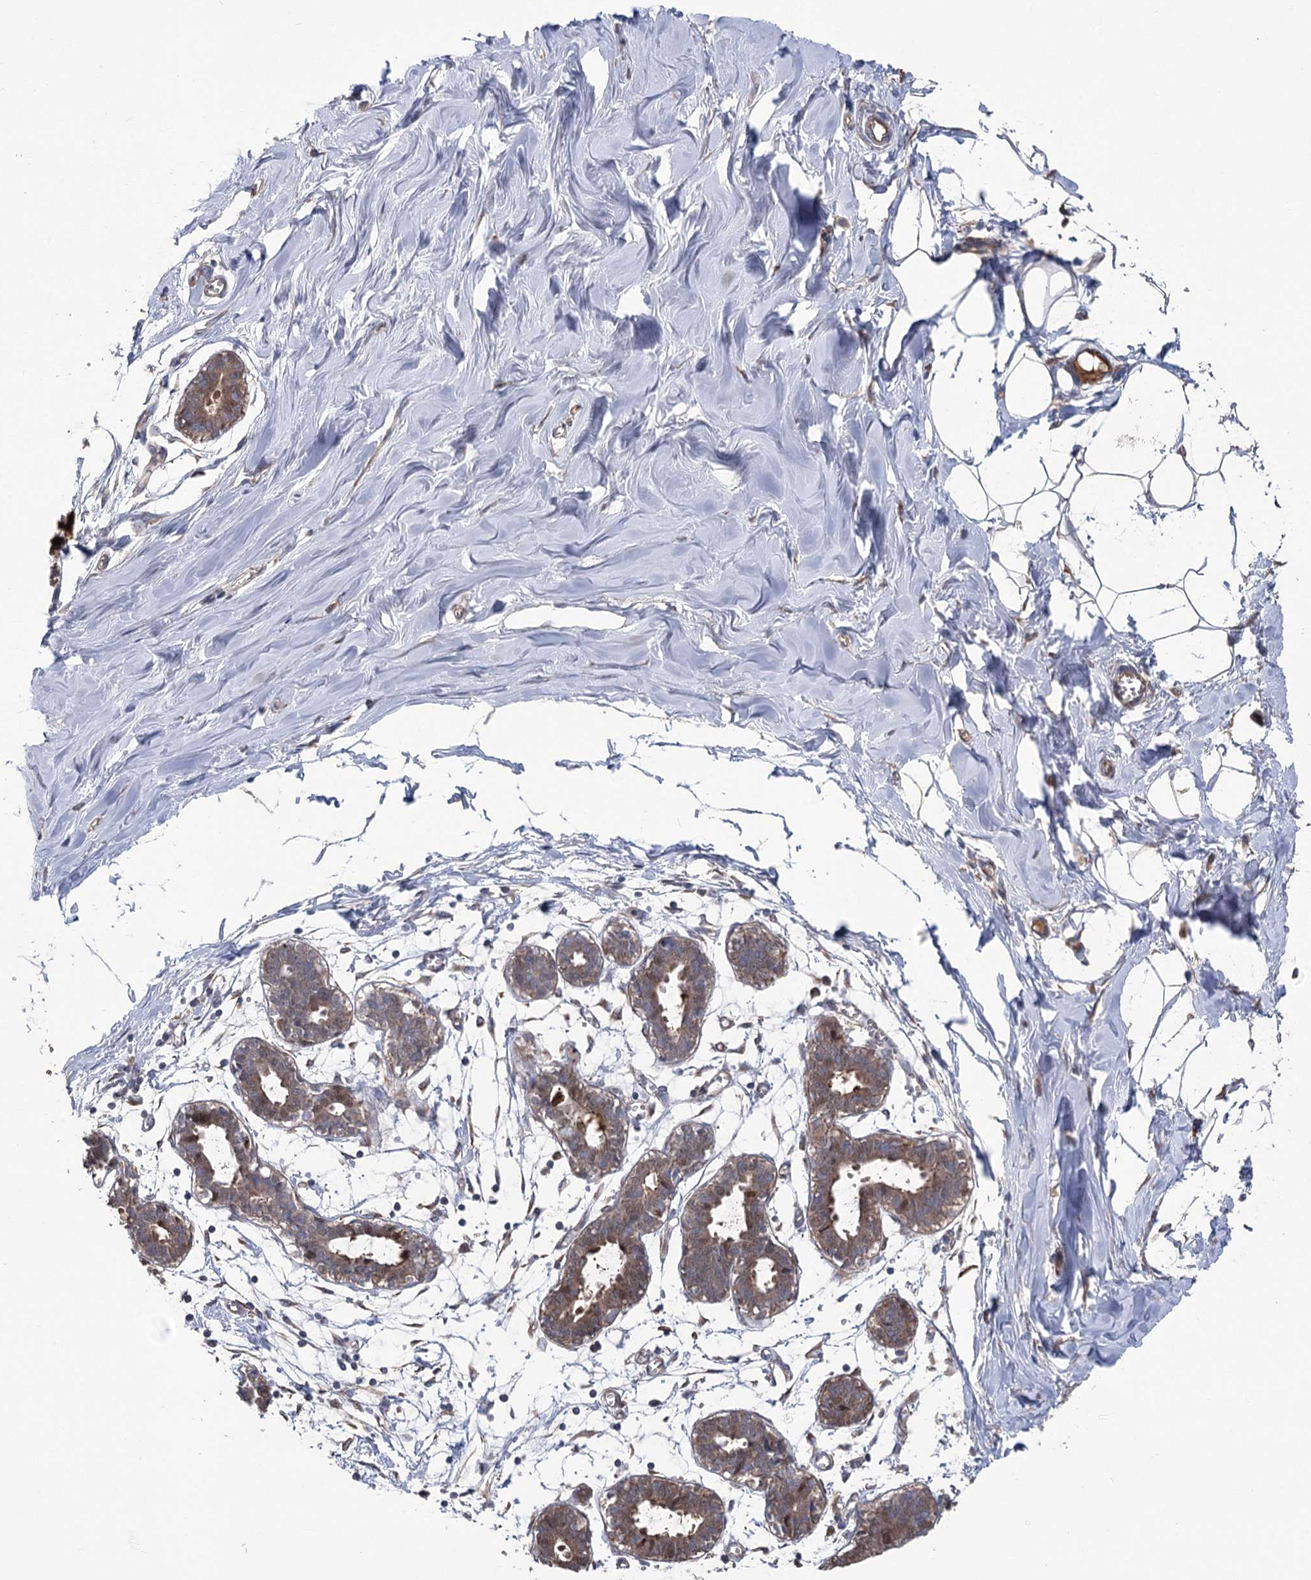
{"staining": {"intensity": "weak", "quantity": "25%-75%", "location": "cytoplasmic/membranous"}, "tissue": "breast", "cell_type": "Adipocytes", "image_type": "normal", "snomed": [{"axis": "morphology", "description": "Normal tissue, NOS"}, {"axis": "topography", "description": "Breast"}], "caption": "Adipocytes show low levels of weak cytoplasmic/membranous expression in about 25%-75% of cells in normal breast. The staining was performed using DAB (3,3'-diaminobenzidine), with brown indicating positive protein expression. Nuclei are stained blue with hematoxylin.", "gene": "OTUD1", "patient": {"sex": "female", "age": 27}}